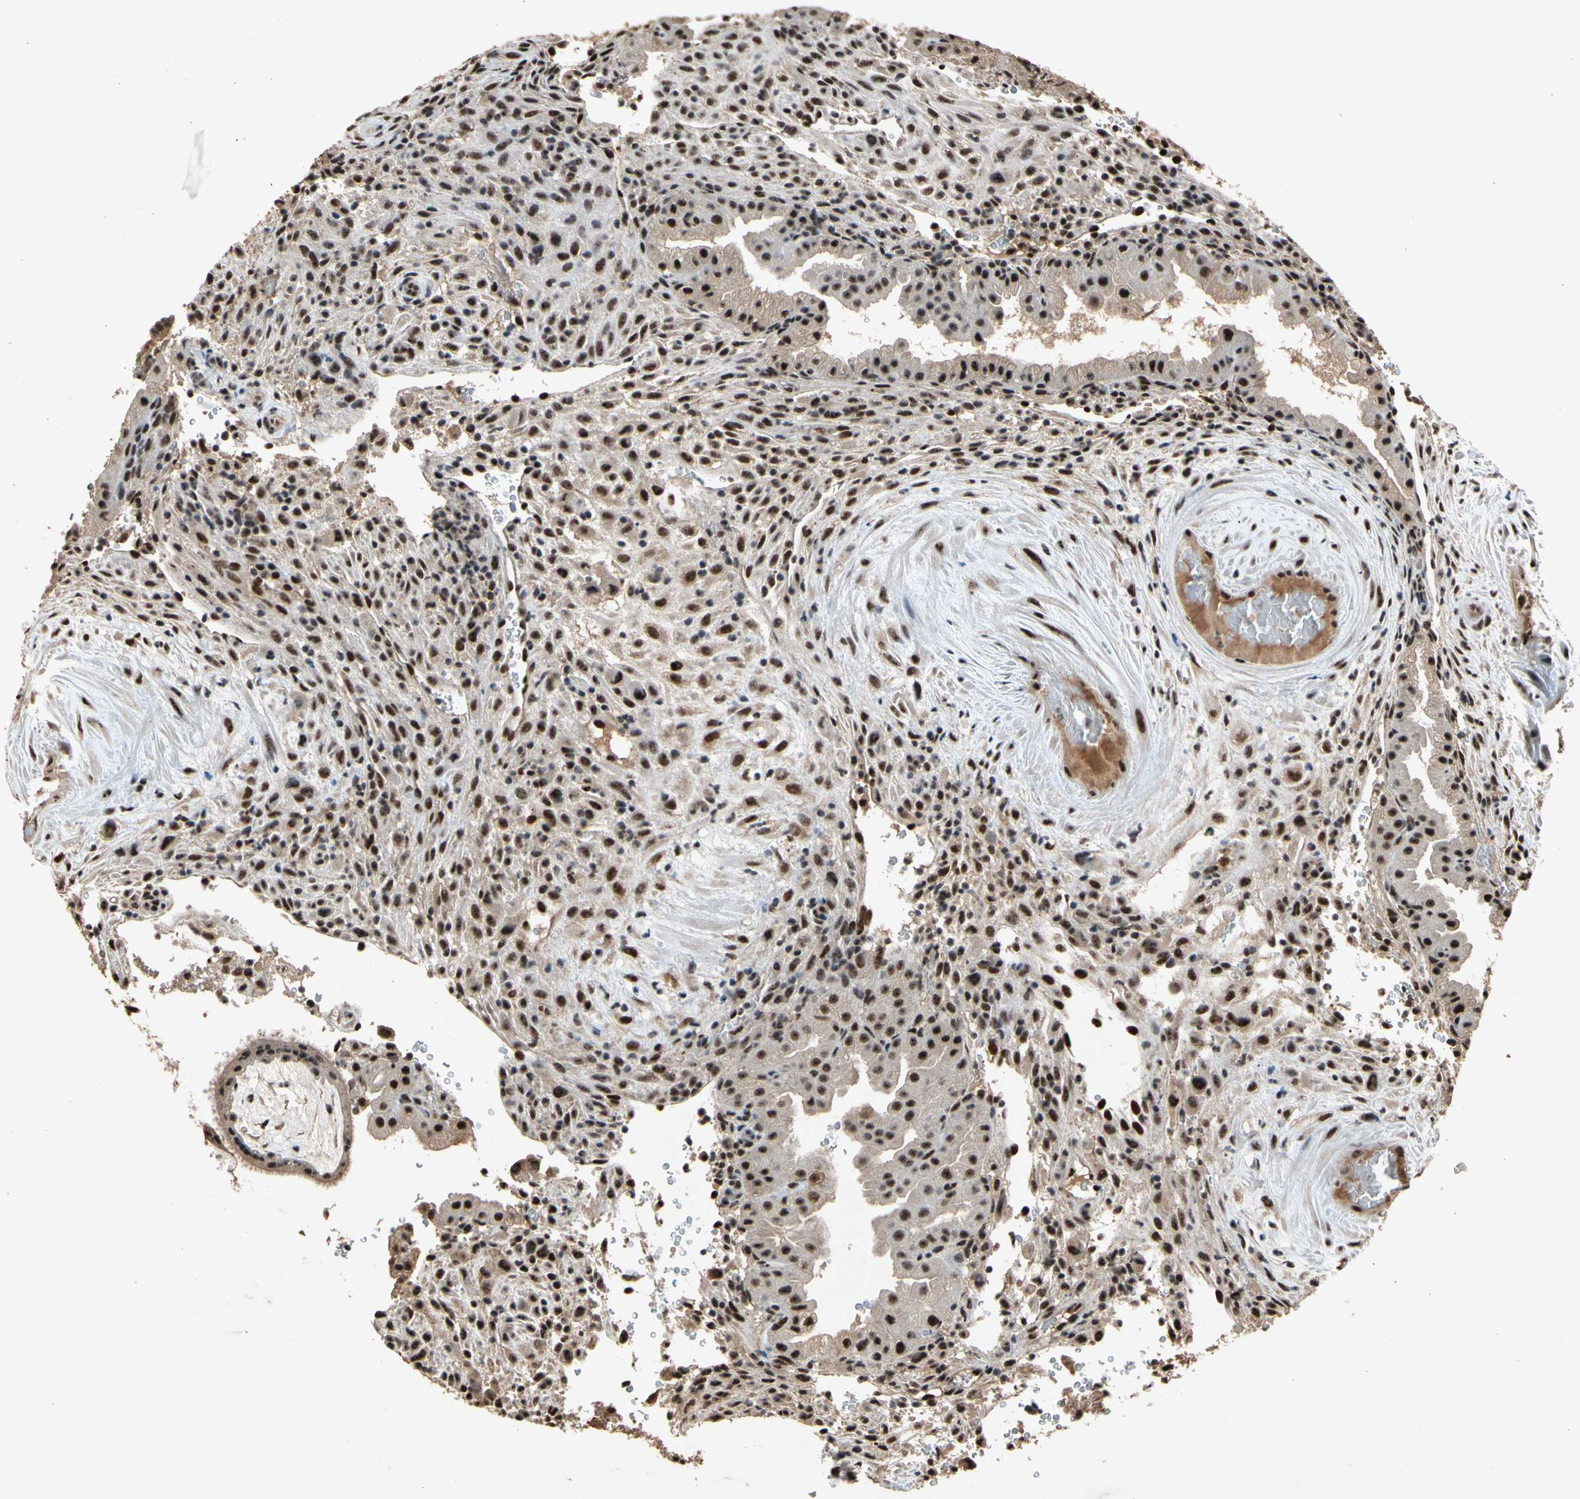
{"staining": {"intensity": "strong", "quantity": ">75%", "location": "nuclear"}, "tissue": "placenta", "cell_type": "Decidual cells", "image_type": "normal", "snomed": [{"axis": "morphology", "description": "Normal tissue, NOS"}, {"axis": "topography", "description": "Placenta"}], "caption": "High-power microscopy captured an immunohistochemistry (IHC) photomicrograph of unremarkable placenta, revealing strong nuclear expression in approximately >75% of decidual cells.", "gene": "PML", "patient": {"sex": "female", "age": 19}}